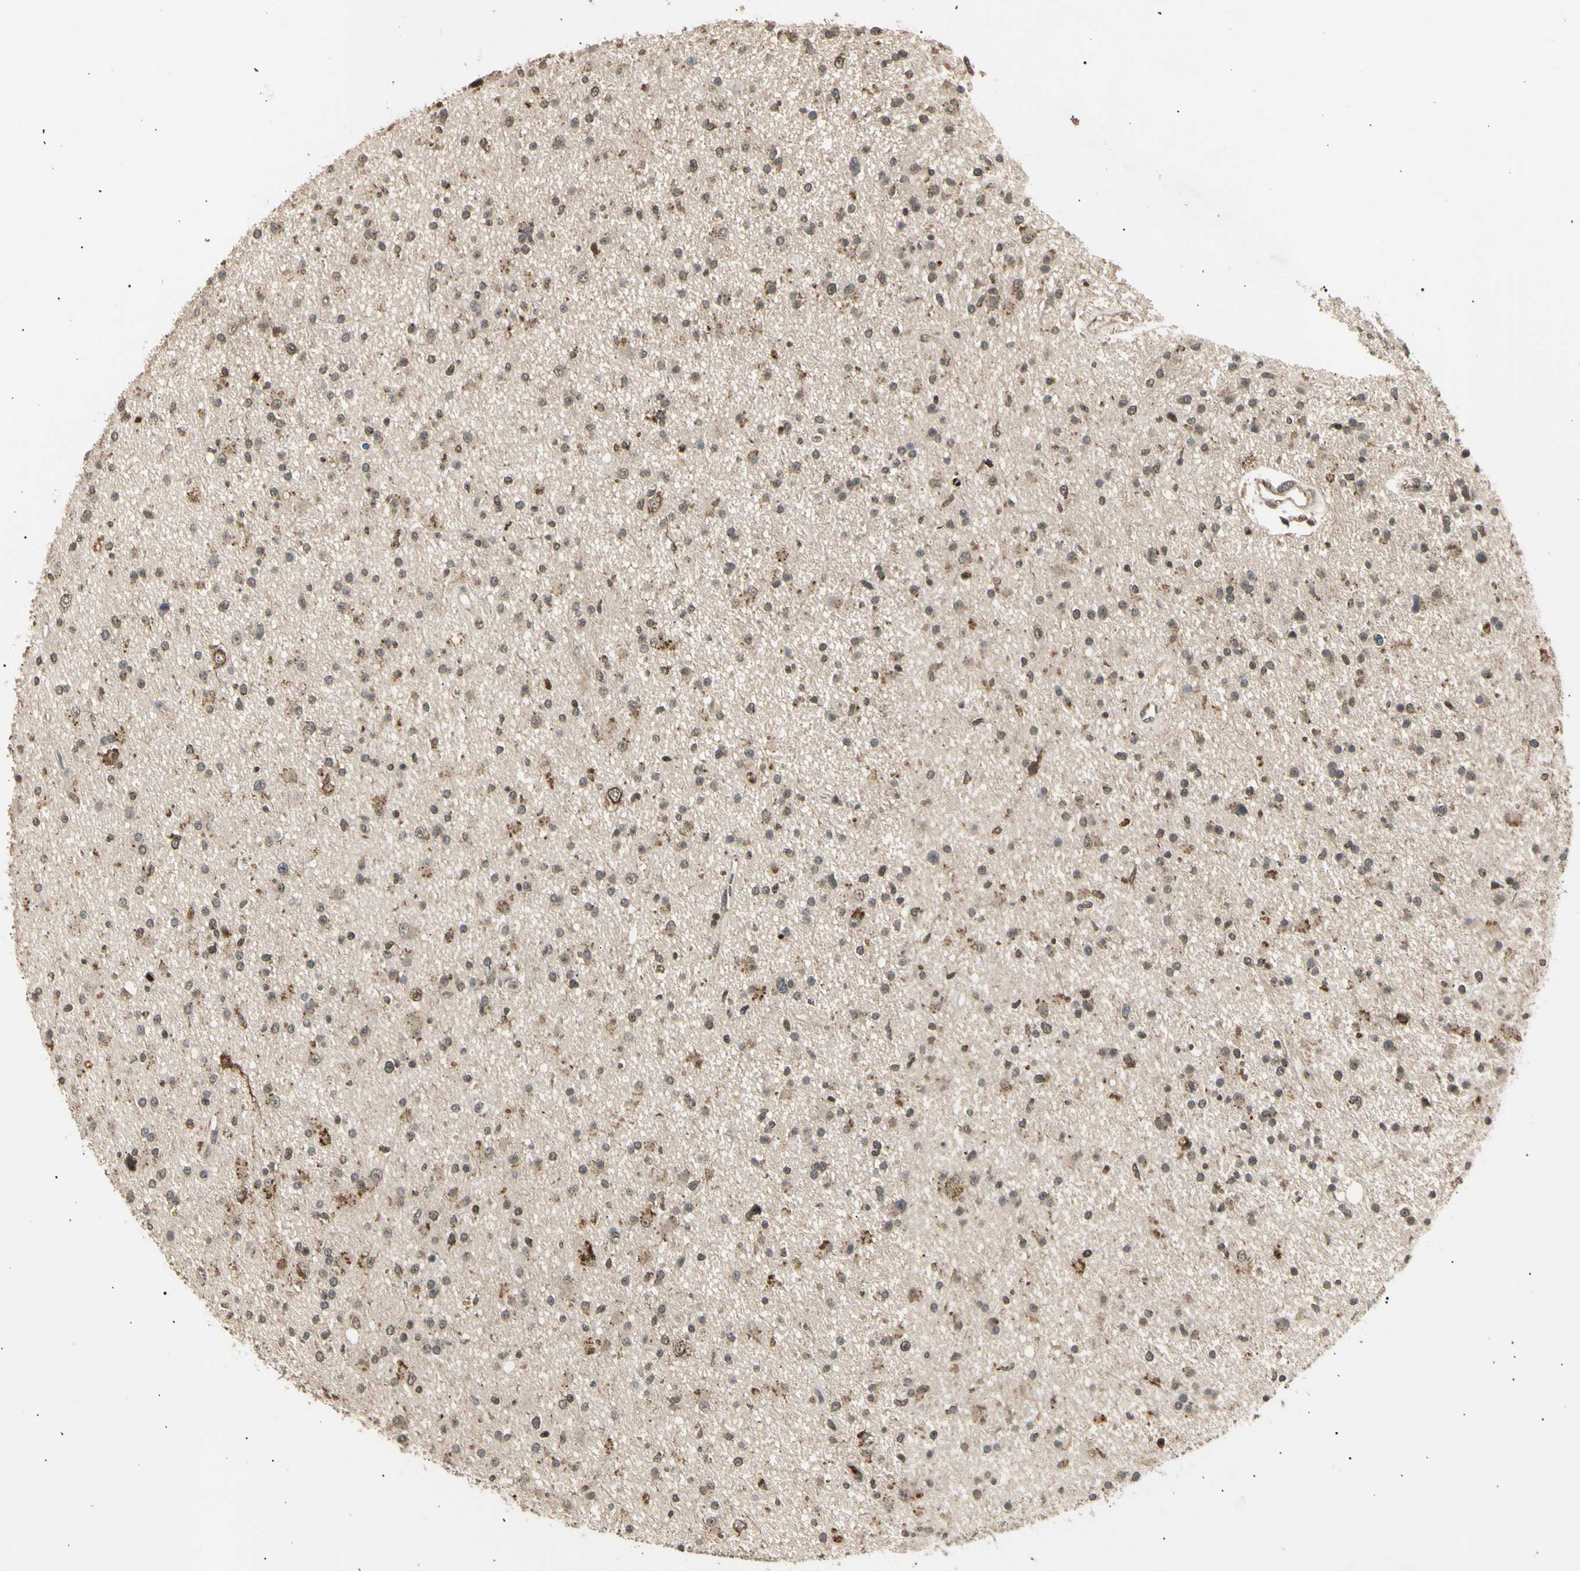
{"staining": {"intensity": "moderate", "quantity": "25%-75%", "location": "cytoplasmic/membranous,nuclear"}, "tissue": "glioma", "cell_type": "Tumor cells", "image_type": "cancer", "snomed": [{"axis": "morphology", "description": "Glioma, malignant, High grade"}, {"axis": "topography", "description": "Brain"}], "caption": "Immunohistochemistry (IHC) staining of malignant glioma (high-grade), which shows medium levels of moderate cytoplasmic/membranous and nuclear positivity in about 25%-75% of tumor cells indicating moderate cytoplasmic/membranous and nuclear protein staining. The staining was performed using DAB (brown) for protein detection and nuclei were counterstained in hematoxylin (blue).", "gene": "NUAK2", "patient": {"sex": "male", "age": 33}}